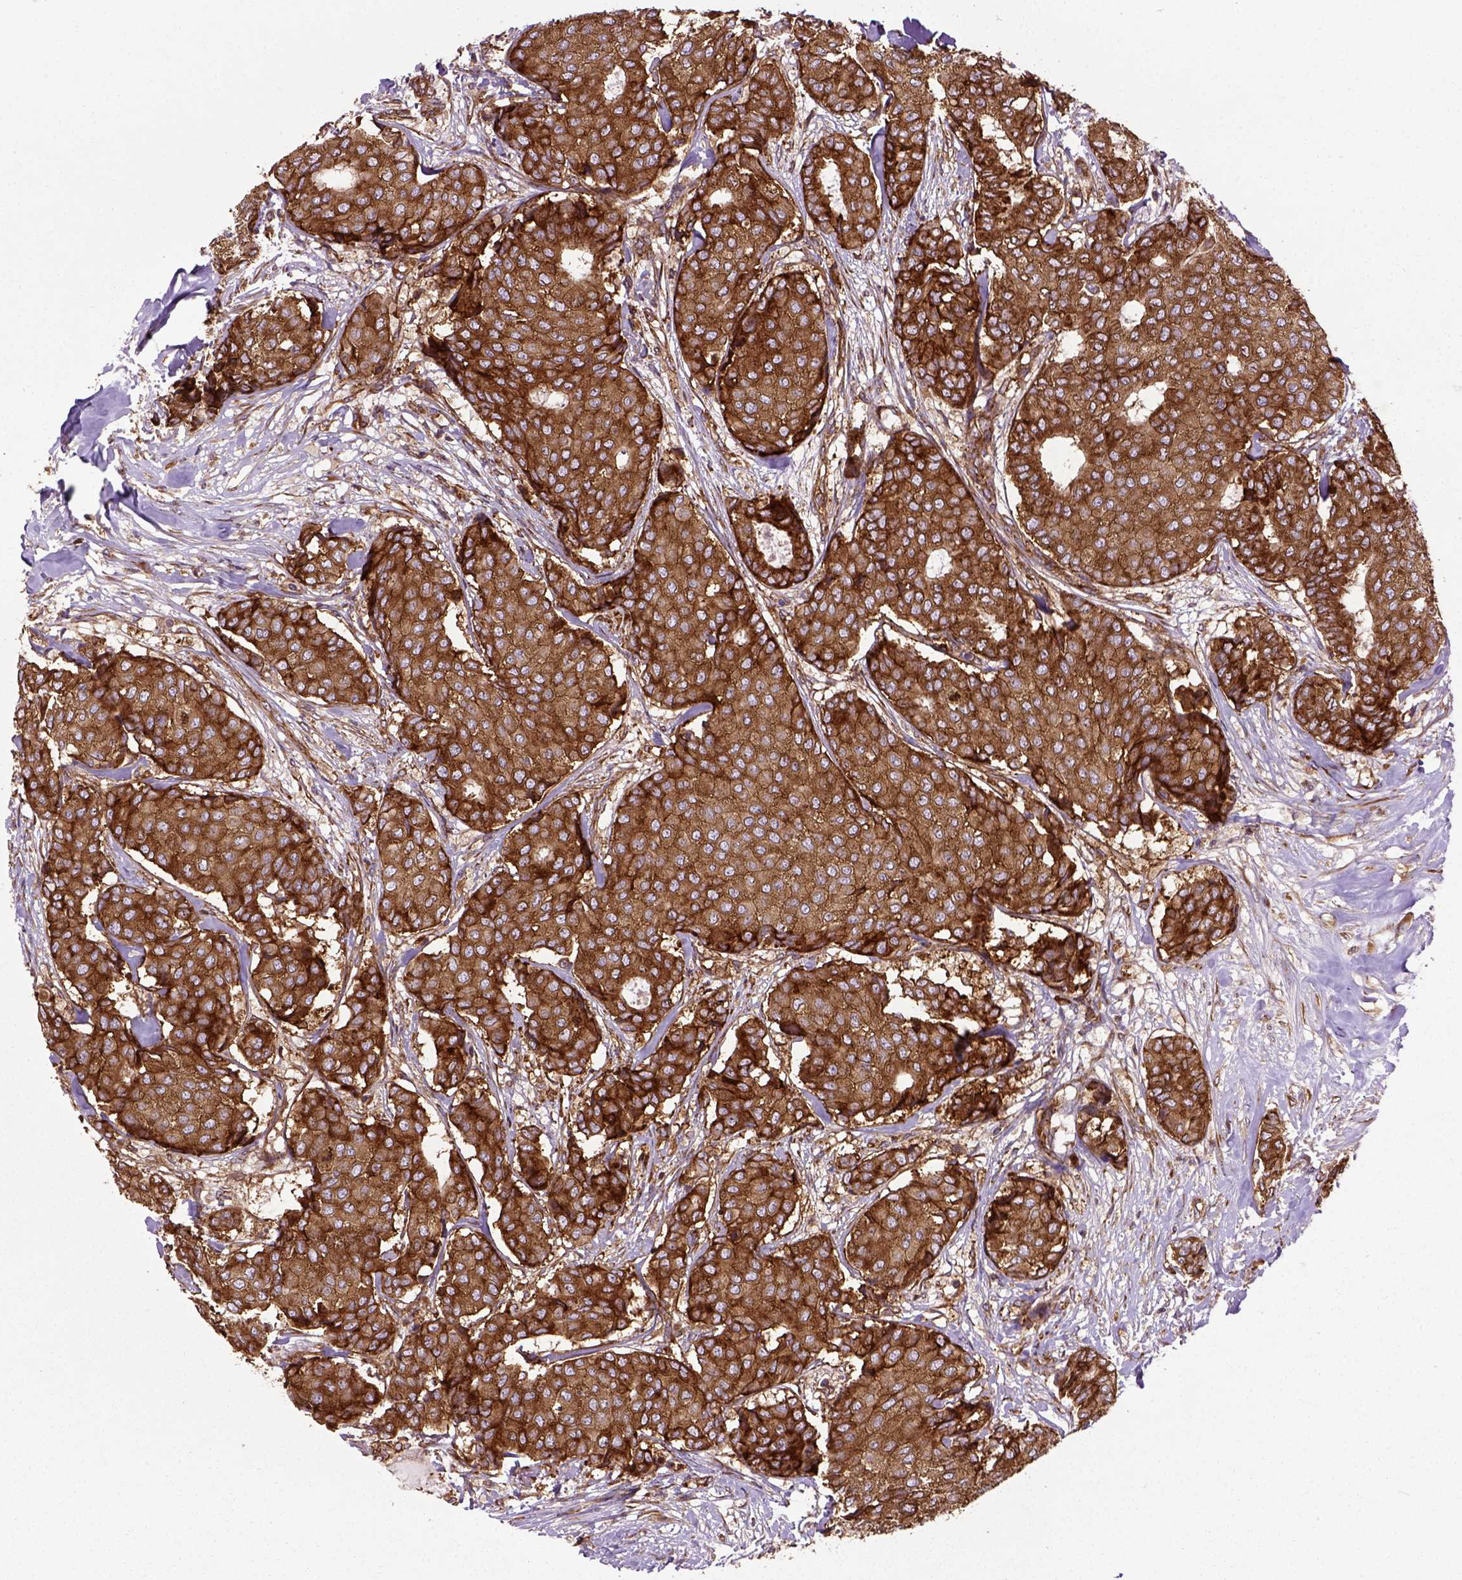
{"staining": {"intensity": "strong", "quantity": ">75%", "location": "cytoplasmic/membranous"}, "tissue": "breast cancer", "cell_type": "Tumor cells", "image_type": "cancer", "snomed": [{"axis": "morphology", "description": "Duct carcinoma"}, {"axis": "topography", "description": "Breast"}], "caption": "Approximately >75% of tumor cells in human breast cancer display strong cytoplasmic/membranous protein positivity as visualized by brown immunohistochemical staining.", "gene": "CAPRIN1", "patient": {"sex": "female", "age": 75}}